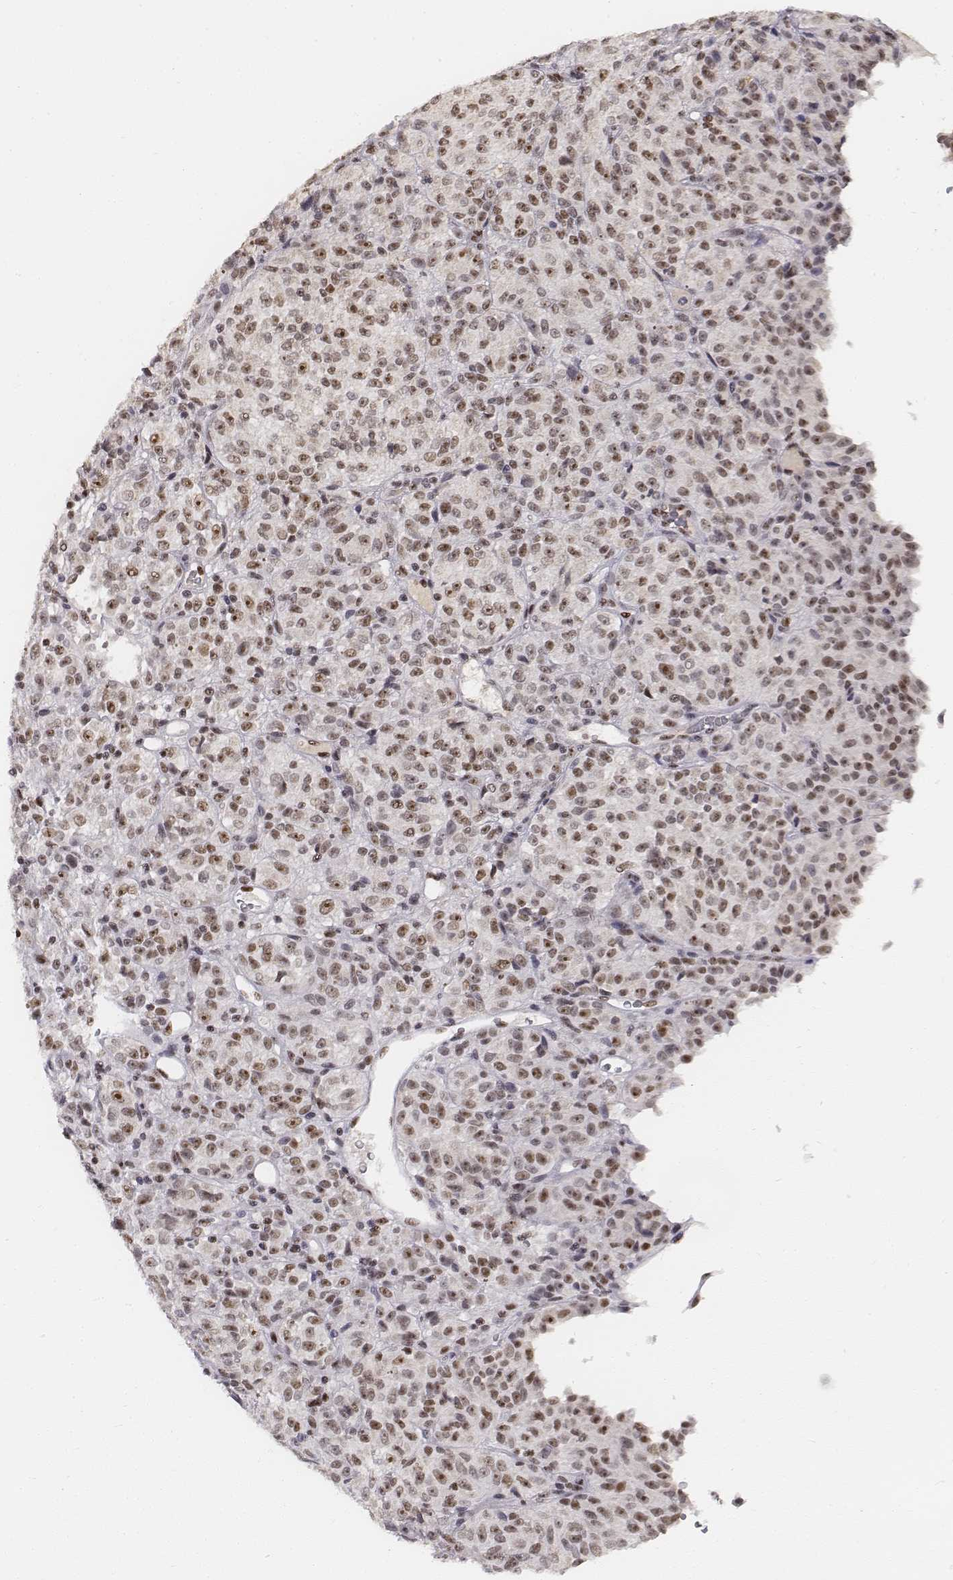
{"staining": {"intensity": "moderate", "quantity": "25%-75%", "location": "nuclear"}, "tissue": "melanoma", "cell_type": "Tumor cells", "image_type": "cancer", "snomed": [{"axis": "morphology", "description": "Malignant melanoma, Metastatic site"}, {"axis": "topography", "description": "Brain"}], "caption": "Immunohistochemistry of human malignant melanoma (metastatic site) reveals medium levels of moderate nuclear expression in approximately 25%-75% of tumor cells. The staining was performed using DAB (3,3'-diaminobenzidine), with brown indicating positive protein expression. Nuclei are stained blue with hematoxylin.", "gene": "PHF6", "patient": {"sex": "female", "age": 56}}